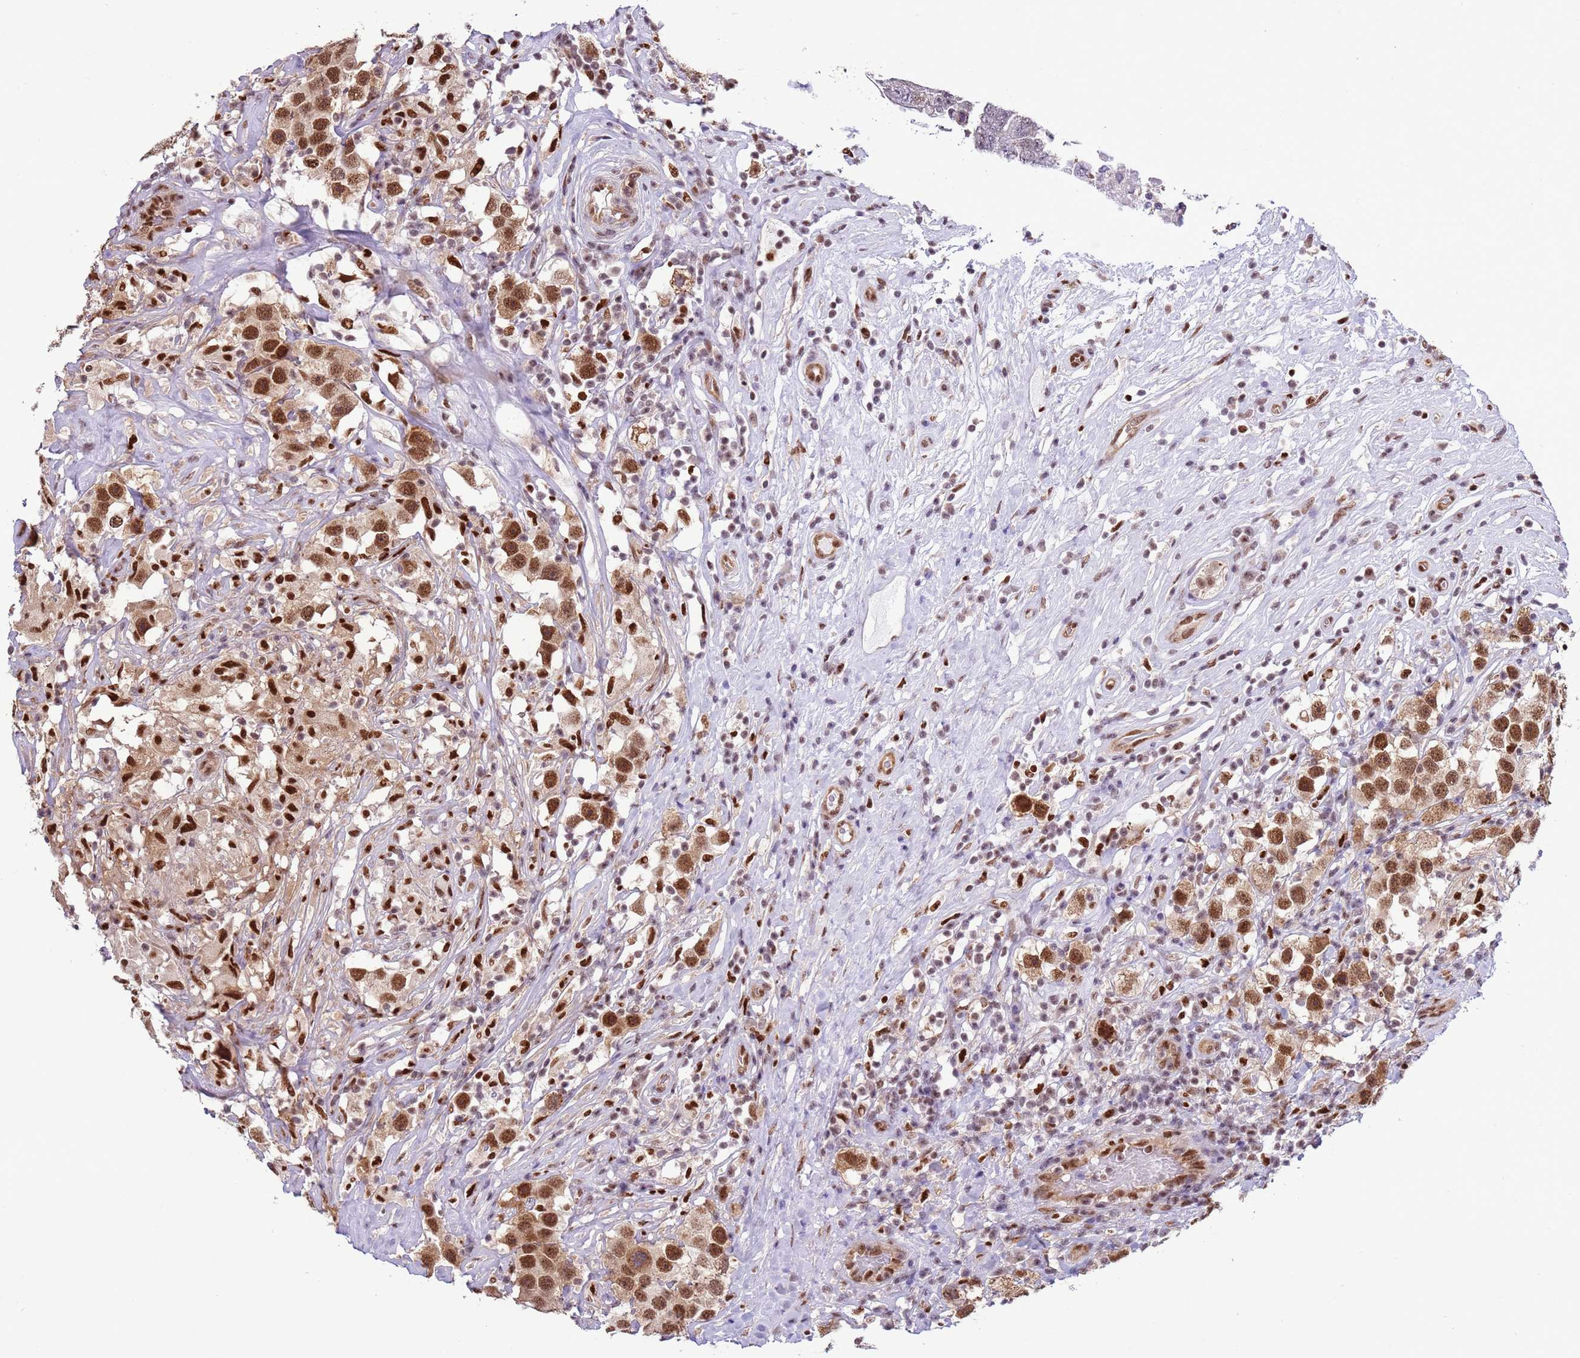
{"staining": {"intensity": "strong", "quantity": ">75%", "location": "nuclear"}, "tissue": "testis cancer", "cell_type": "Tumor cells", "image_type": "cancer", "snomed": [{"axis": "morphology", "description": "Seminoma, NOS"}, {"axis": "topography", "description": "Testis"}], "caption": "A brown stain shows strong nuclear positivity of a protein in testis seminoma tumor cells.", "gene": "PRPF6", "patient": {"sex": "male", "age": 49}}